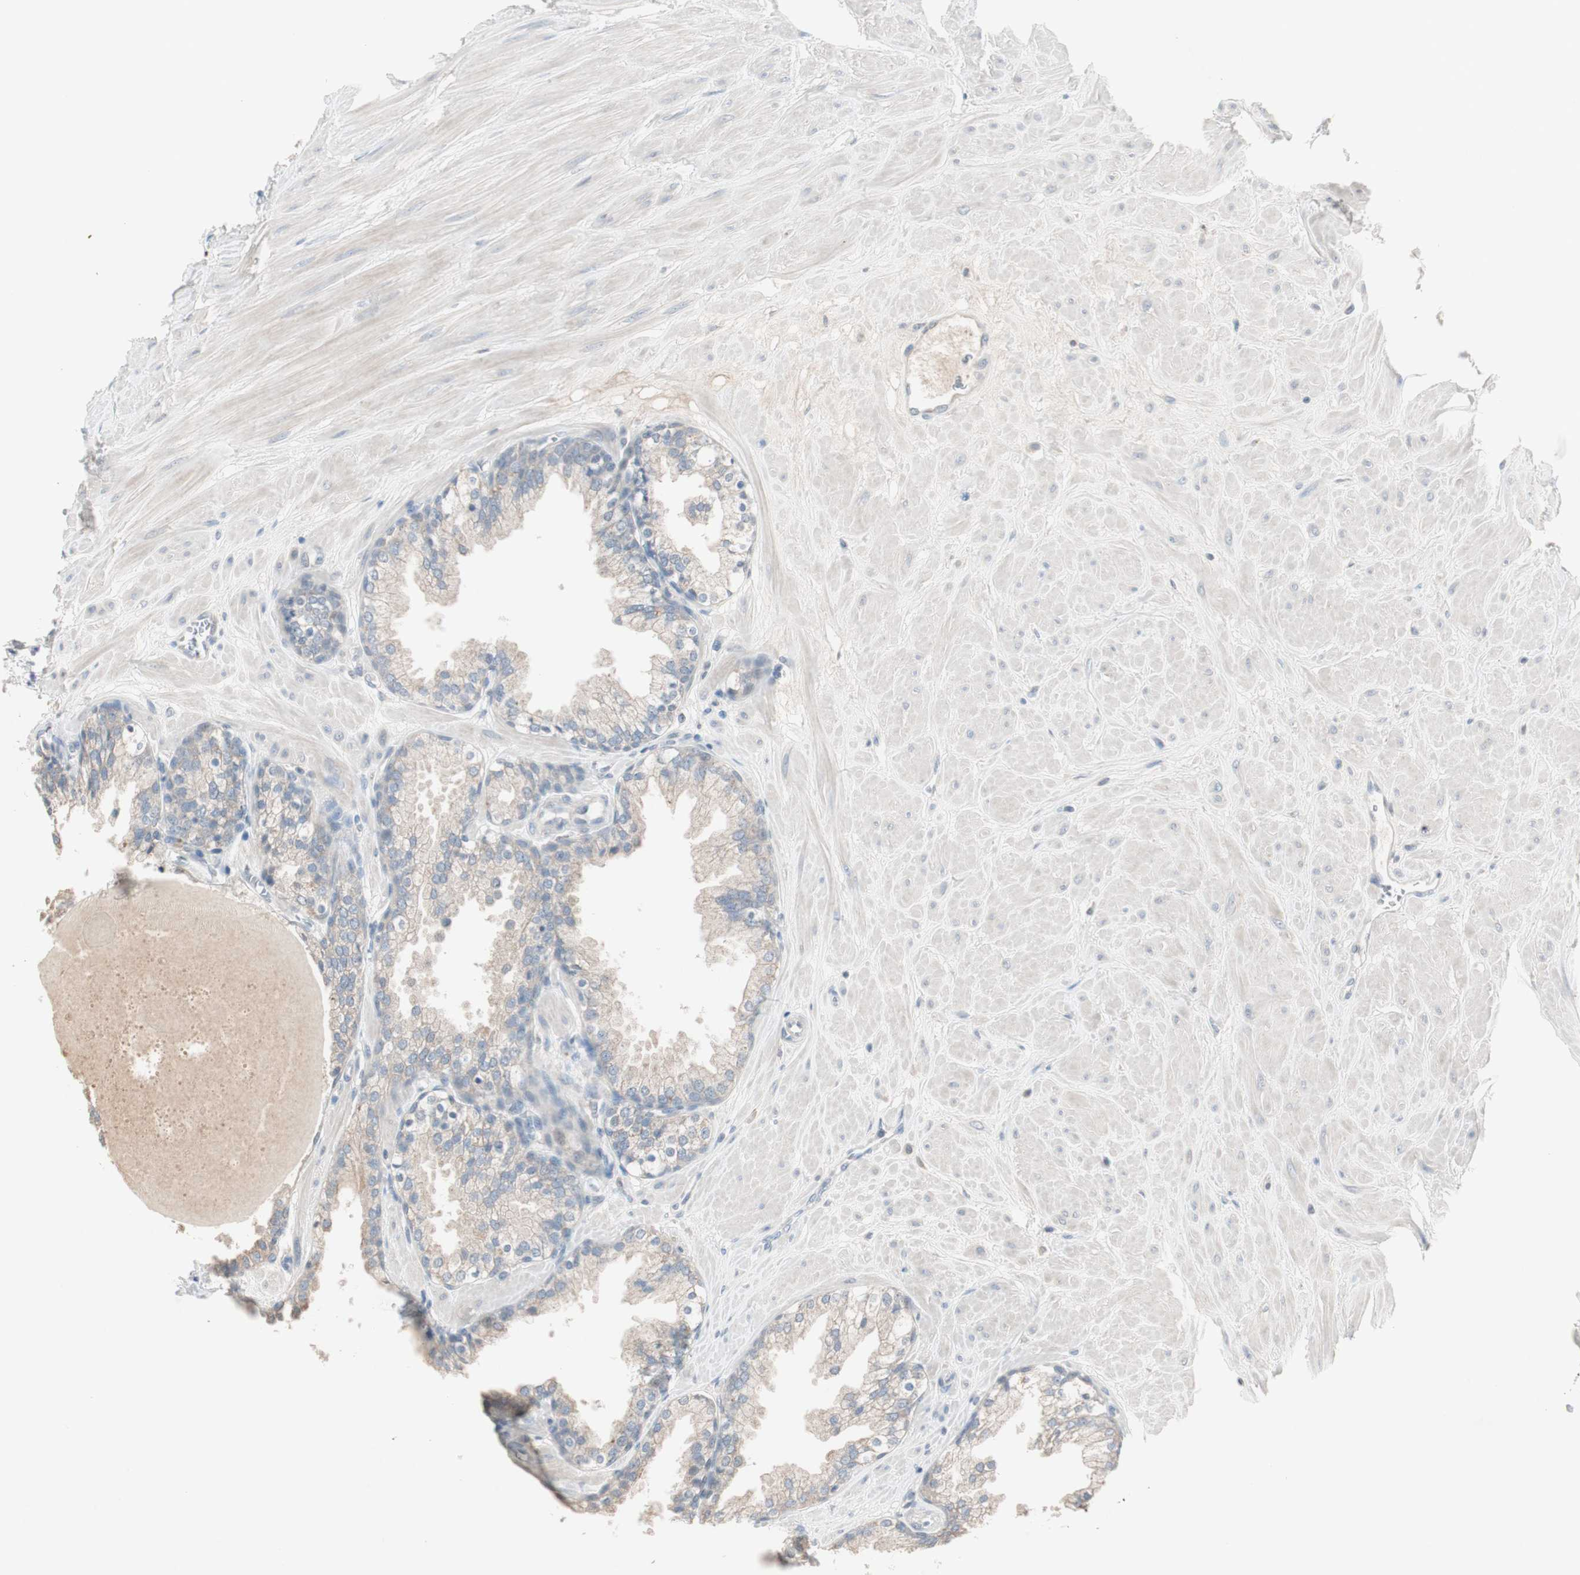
{"staining": {"intensity": "weak", "quantity": ">75%", "location": "cytoplasmic/membranous"}, "tissue": "prostate", "cell_type": "Glandular cells", "image_type": "normal", "snomed": [{"axis": "morphology", "description": "Normal tissue, NOS"}, {"axis": "topography", "description": "Prostate"}], "caption": "DAB (3,3'-diaminobenzidine) immunohistochemical staining of unremarkable human prostate displays weak cytoplasmic/membranous protein positivity in about >75% of glandular cells.", "gene": "KHK", "patient": {"sex": "male", "age": 51}}